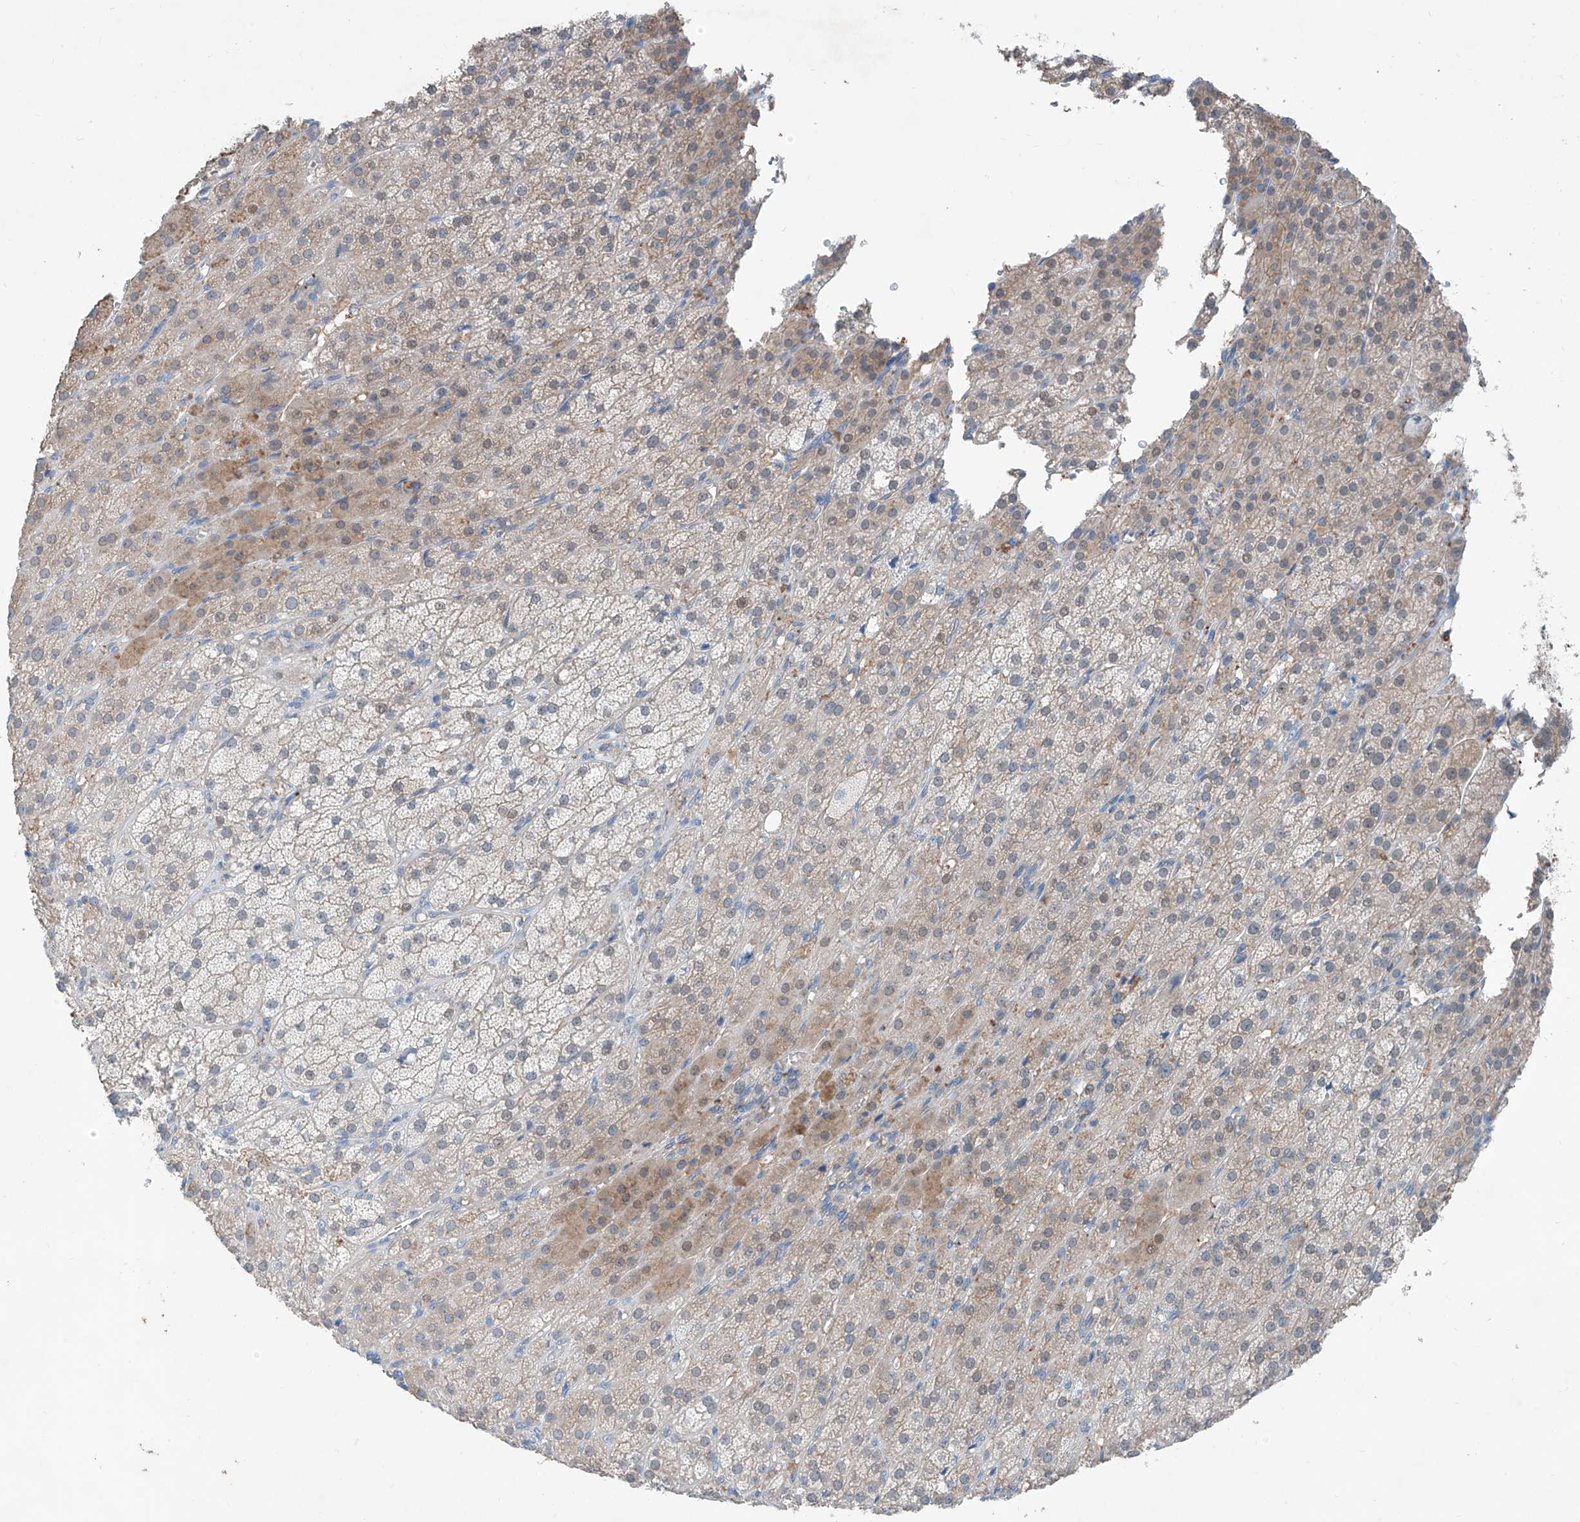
{"staining": {"intensity": "weak", "quantity": "<25%", "location": "cytoplasmic/membranous"}, "tissue": "adrenal gland", "cell_type": "Glandular cells", "image_type": "normal", "snomed": [{"axis": "morphology", "description": "Normal tissue, NOS"}, {"axis": "topography", "description": "Adrenal gland"}], "caption": "IHC image of normal adrenal gland stained for a protein (brown), which reveals no positivity in glandular cells. (Stains: DAB IHC with hematoxylin counter stain, Microscopy: brightfield microscopy at high magnification).", "gene": "ANKRD34A", "patient": {"sex": "female", "age": 57}}